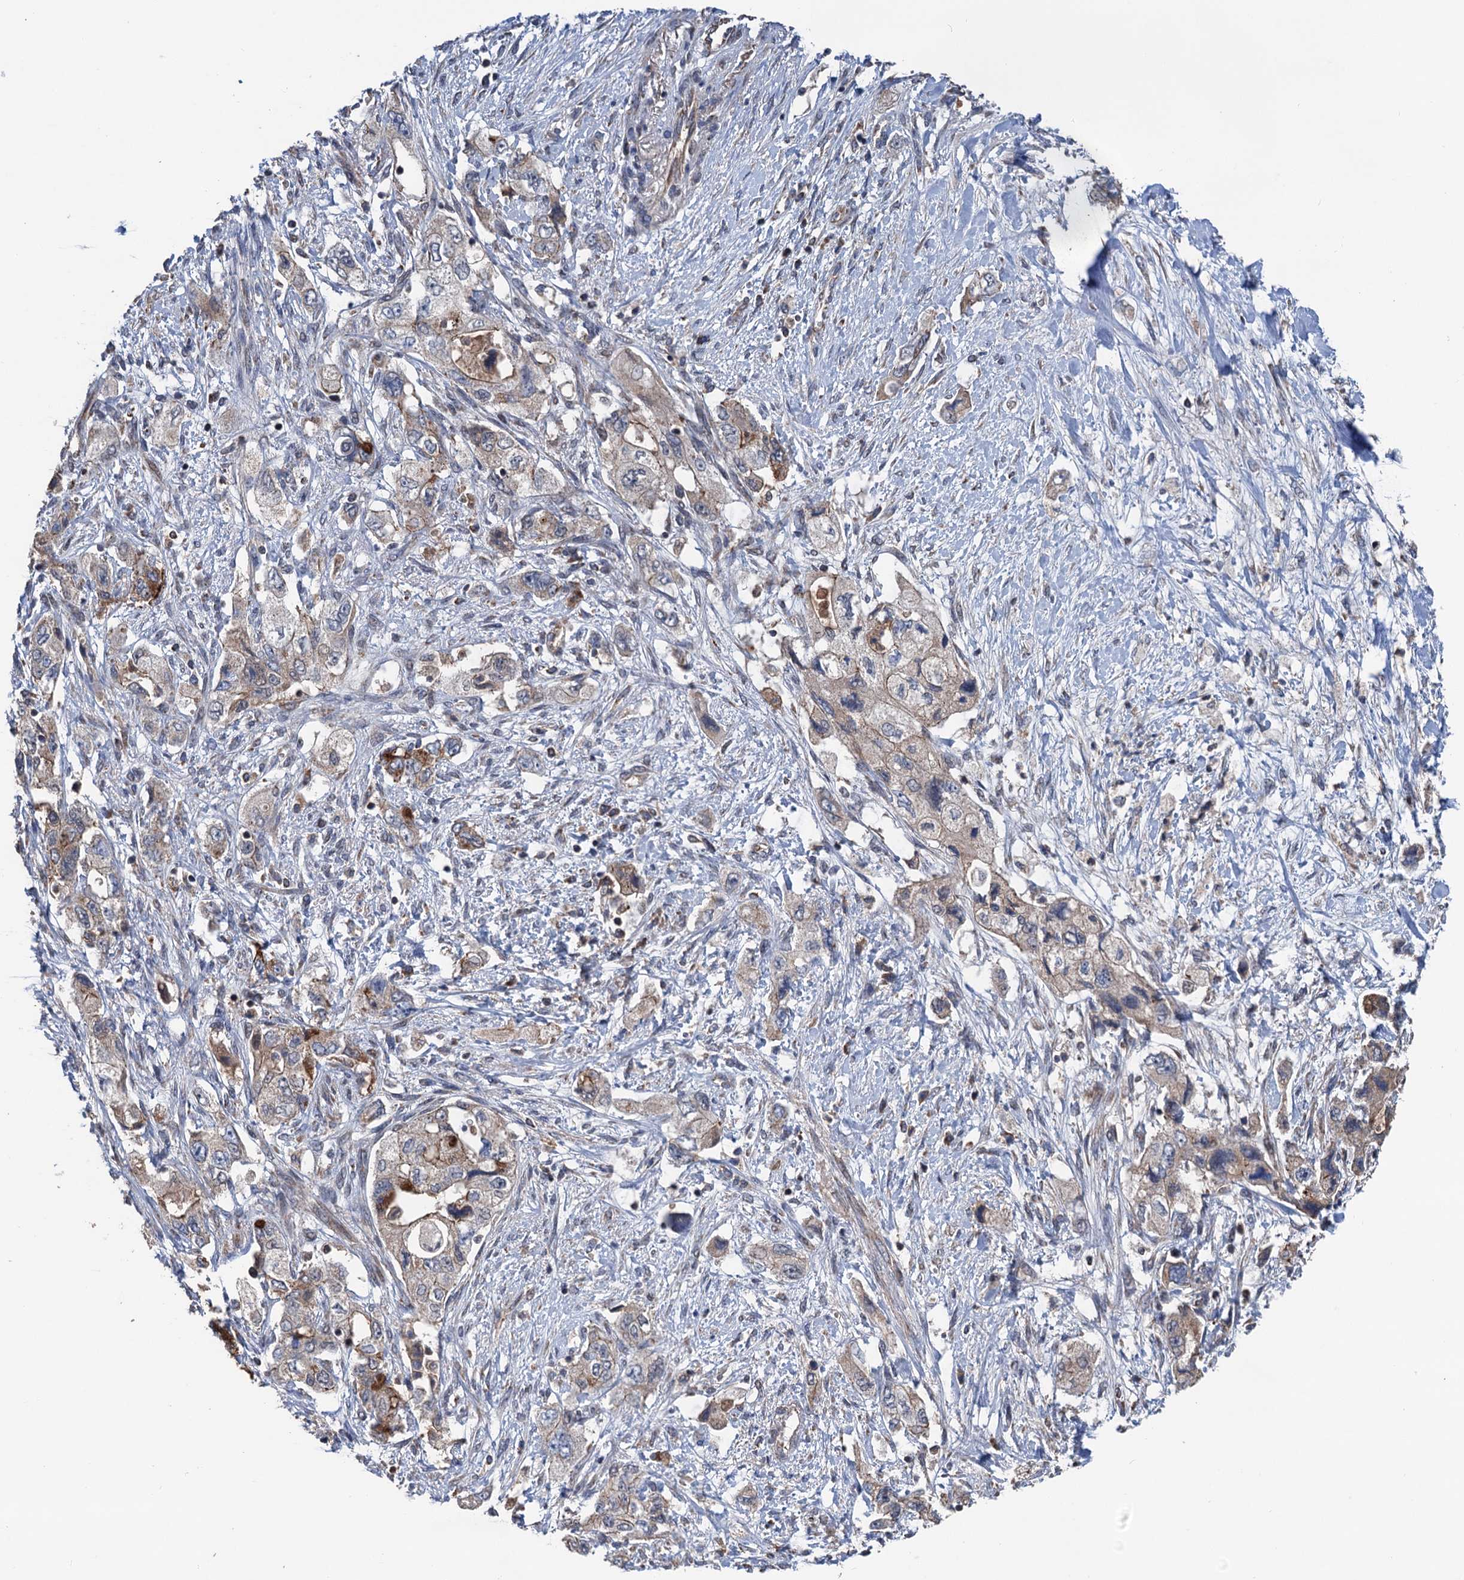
{"staining": {"intensity": "moderate", "quantity": "<25%", "location": "cytoplasmic/membranous"}, "tissue": "pancreatic cancer", "cell_type": "Tumor cells", "image_type": "cancer", "snomed": [{"axis": "morphology", "description": "Adenocarcinoma, NOS"}, {"axis": "topography", "description": "Pancreas"}], "caption": "Immunohistochemical staining of human pancreatic adenocarcinoma displays low levels of moderate cytoplasmic/membranous protein staining in about <25% of tumor cells.", "gene": "DGLUCY", "patient": {"sex": "female", "age": 73}}